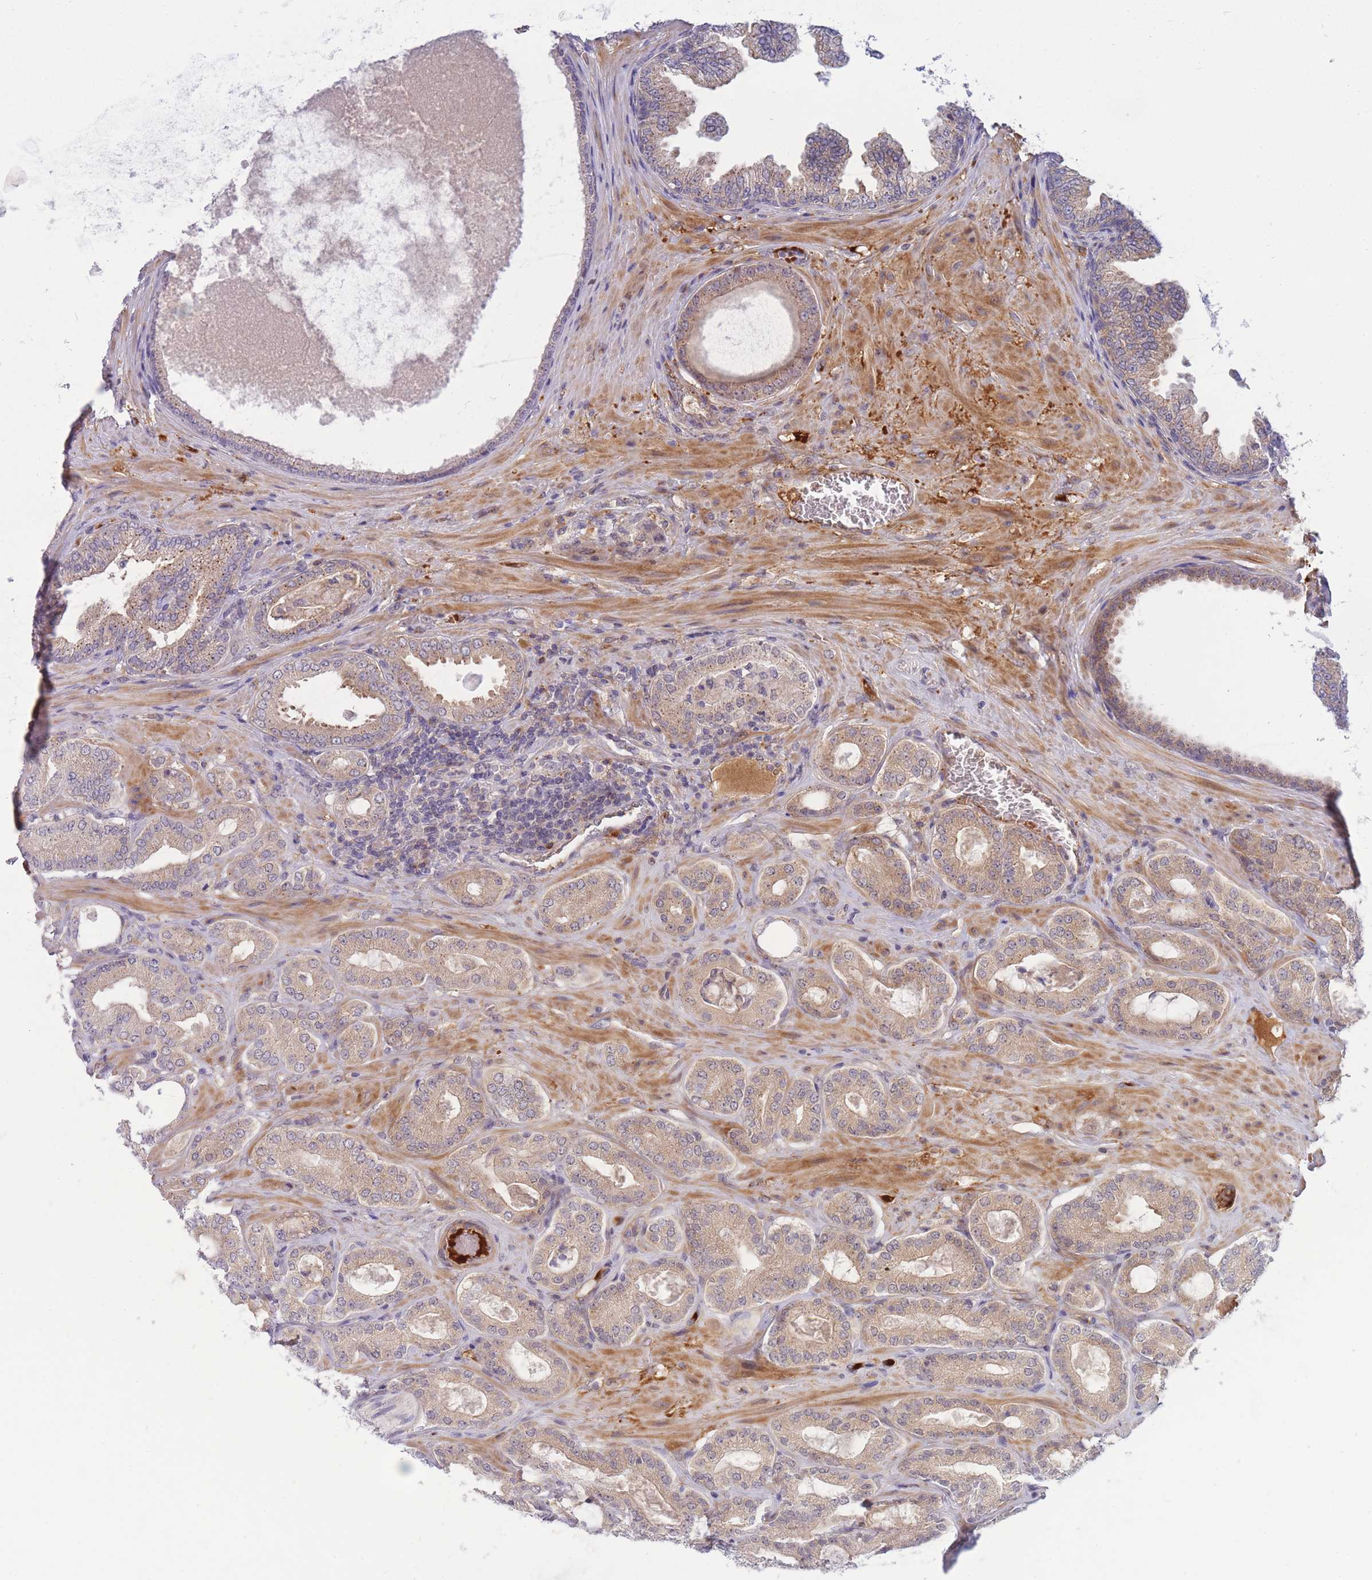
{"staining": {"intensity": "moderate", "quantity": "25%-75%", "location": "cytoplasmic/membranous"}, "tissue": "prostate cancer", "cell_type": "Tumor cells", "image_type": "cancer", "snomed": [{"axis": "morphology", "description": "Adenocarcinoma, Low grade"}, {"axis": "topography", "description": "Prostate"}], "caption": "Immunohistochemistry (IHC) micrograph of human low-grade adenocarcinoma (prostate) stained for a protein (brown), which reveals medium levels of moderate cytoplasmic/membranous expression in about 25%-75% of tumor cells.", "gene": "APOL4", "patient": {"sex": "male", "age": 63}}